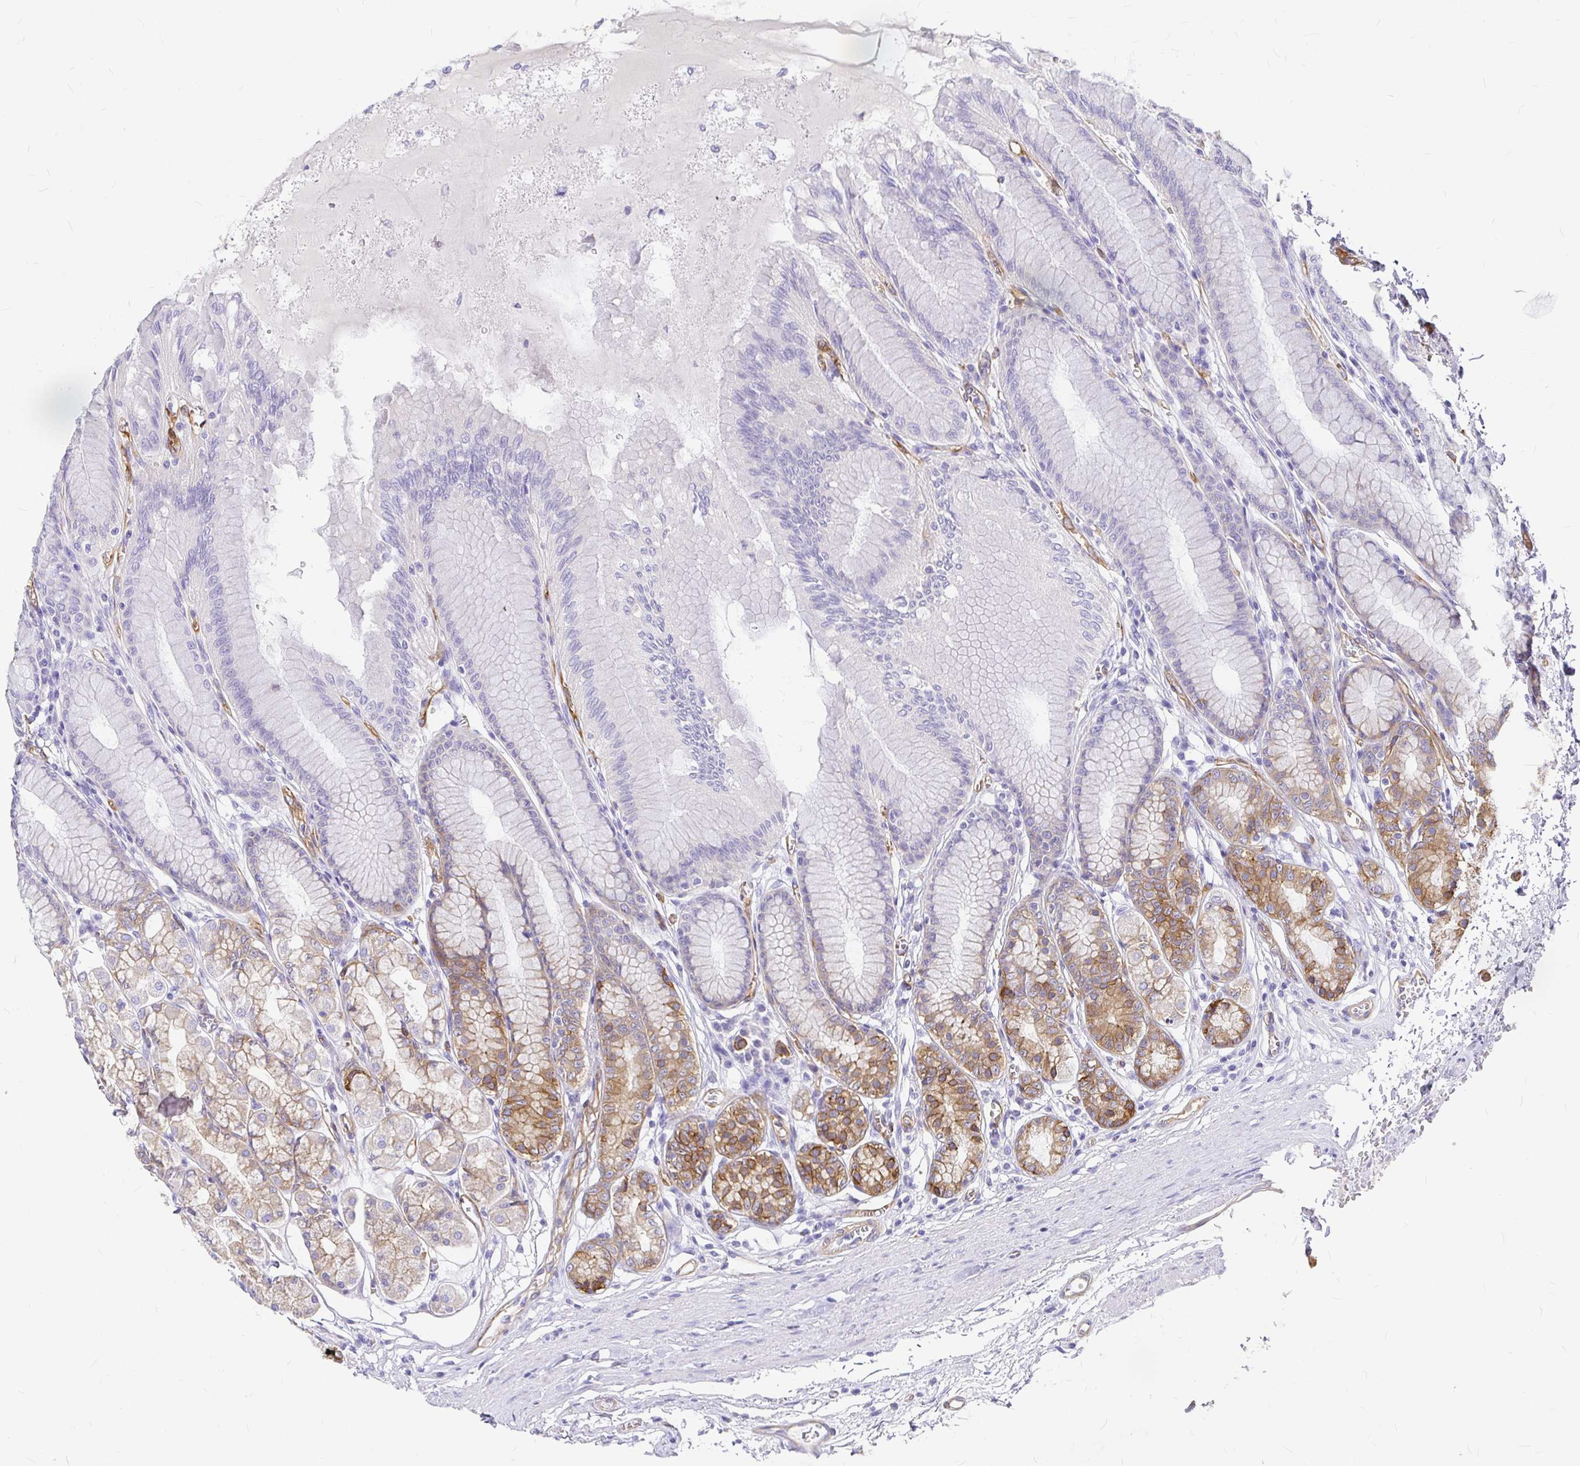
{"staining": {"intensity": "moderate", "quantity": "25%-75%", "location": "cytoplasmic/membranous"}, "tissue": "stomach", "cell_type": "Glandular cells", "image_type": "normal", "snomed": [{"axis": "morphology", "description": "Normal tissue, NOS"}, {"axis": "topography", "description": "Stomach"}, {"axis": "topography", "description": "Stomach, lower"}], "caption": "Immunohistochemistry (DAB (3,3'-diaminobenzidine)) staining of normal stomach reveals moderate cytoplasmic/membranous protein staining in approximately 25%-75% of glandular cells.", "gene": "MYO1B", "patient": {"sex": "male", "age": 76}}